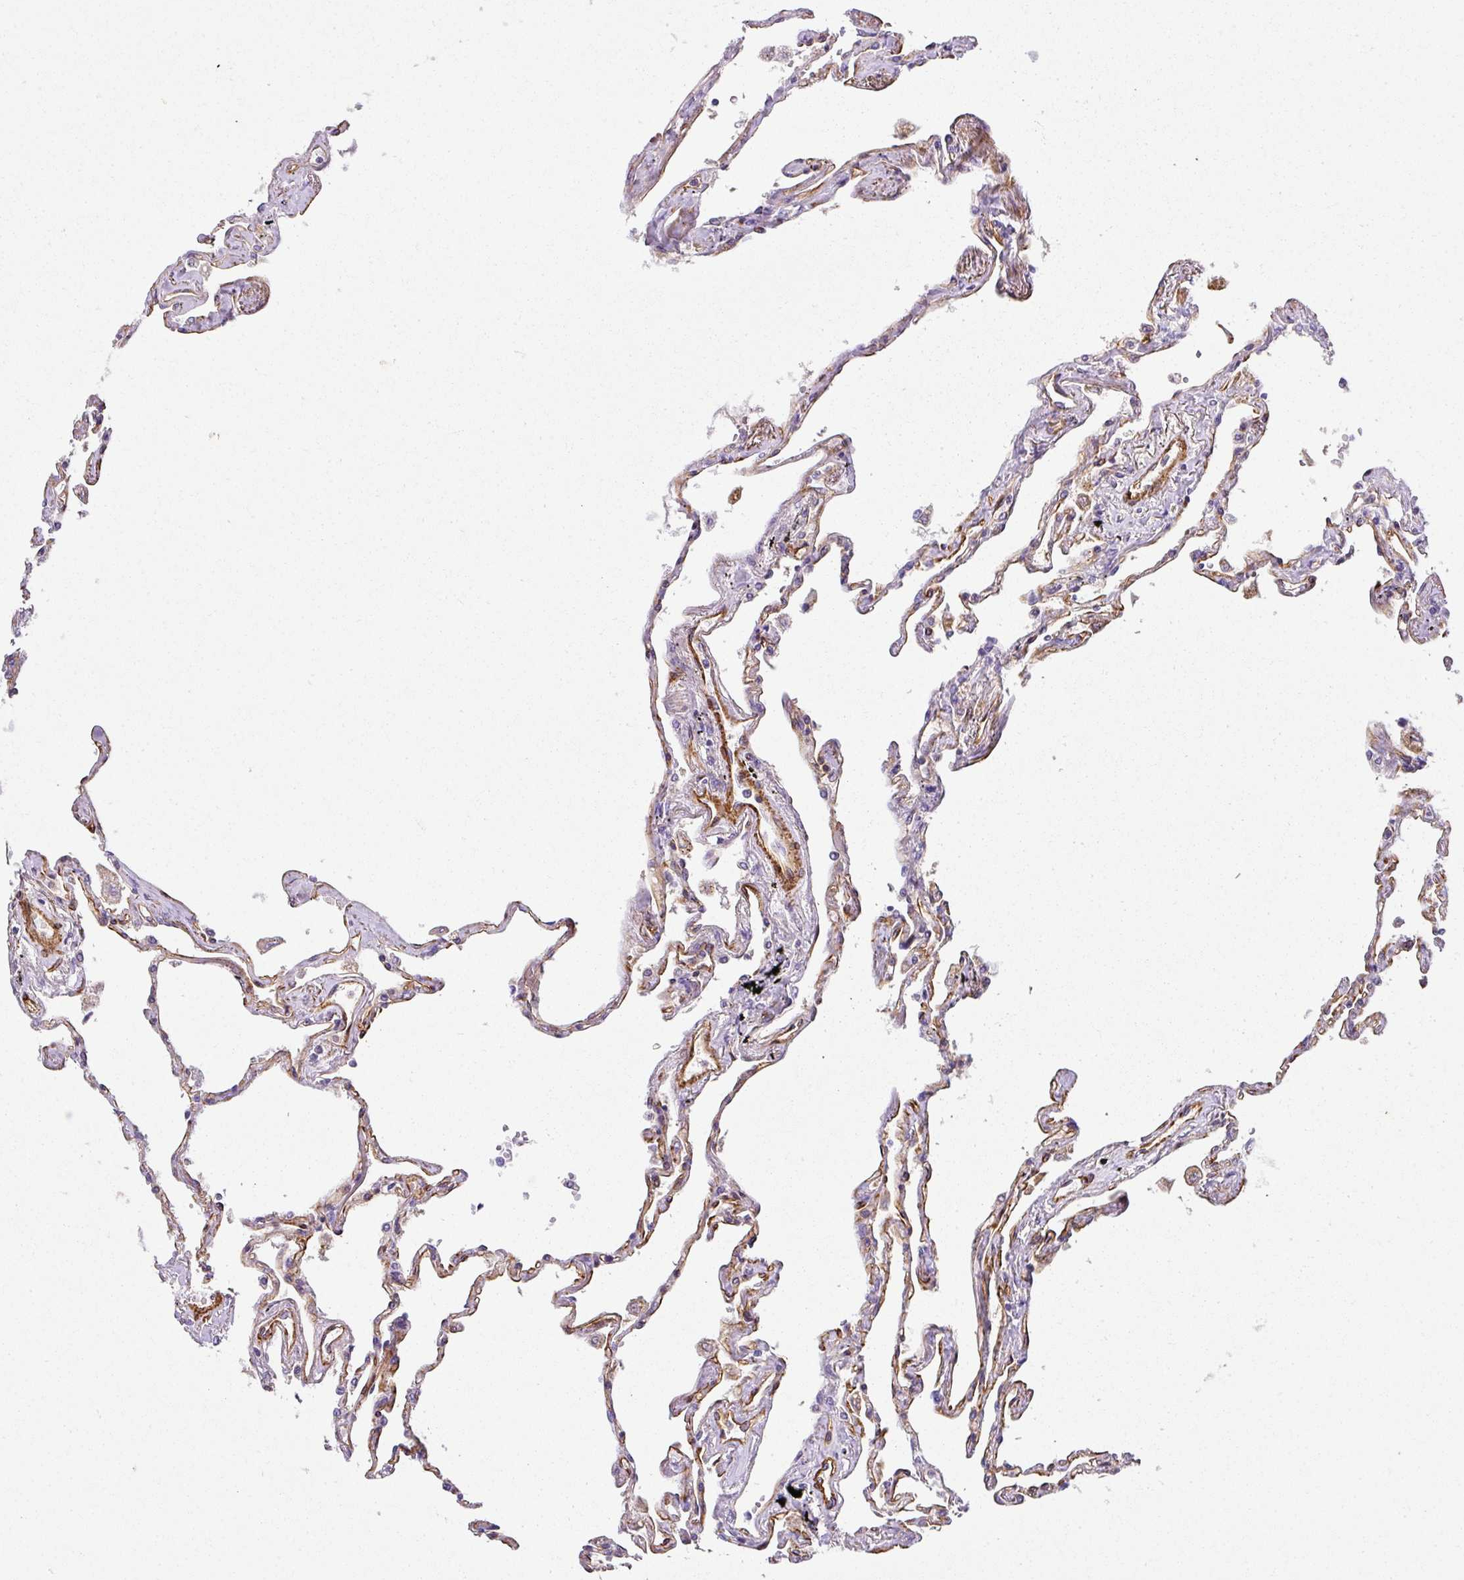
{"staining": {"intensity": "strong", "quantity": "25%-75%", "location": "cytoplasmic/membranous"}, "tissue": "lung", "cell_type": "Alveolar cells", "image_type": "normal", "snomed": [{"axis": "morphology", "description": "Normal tissue, NOS"}, {"axis": "topography", "description": "Lung"}], "caption": "Protein expression analysis of unremarkable lung reveals strong cytoplasmic/membranous positivity in approximately 25%-75% of alveolar cells. The staining was performed using DAB, with brown indicating positive protein expression. Nuclei are stained blue with hematoxylin.", "gene": "SLC25A17", "patient": {"sex": "female", "age": 67}}